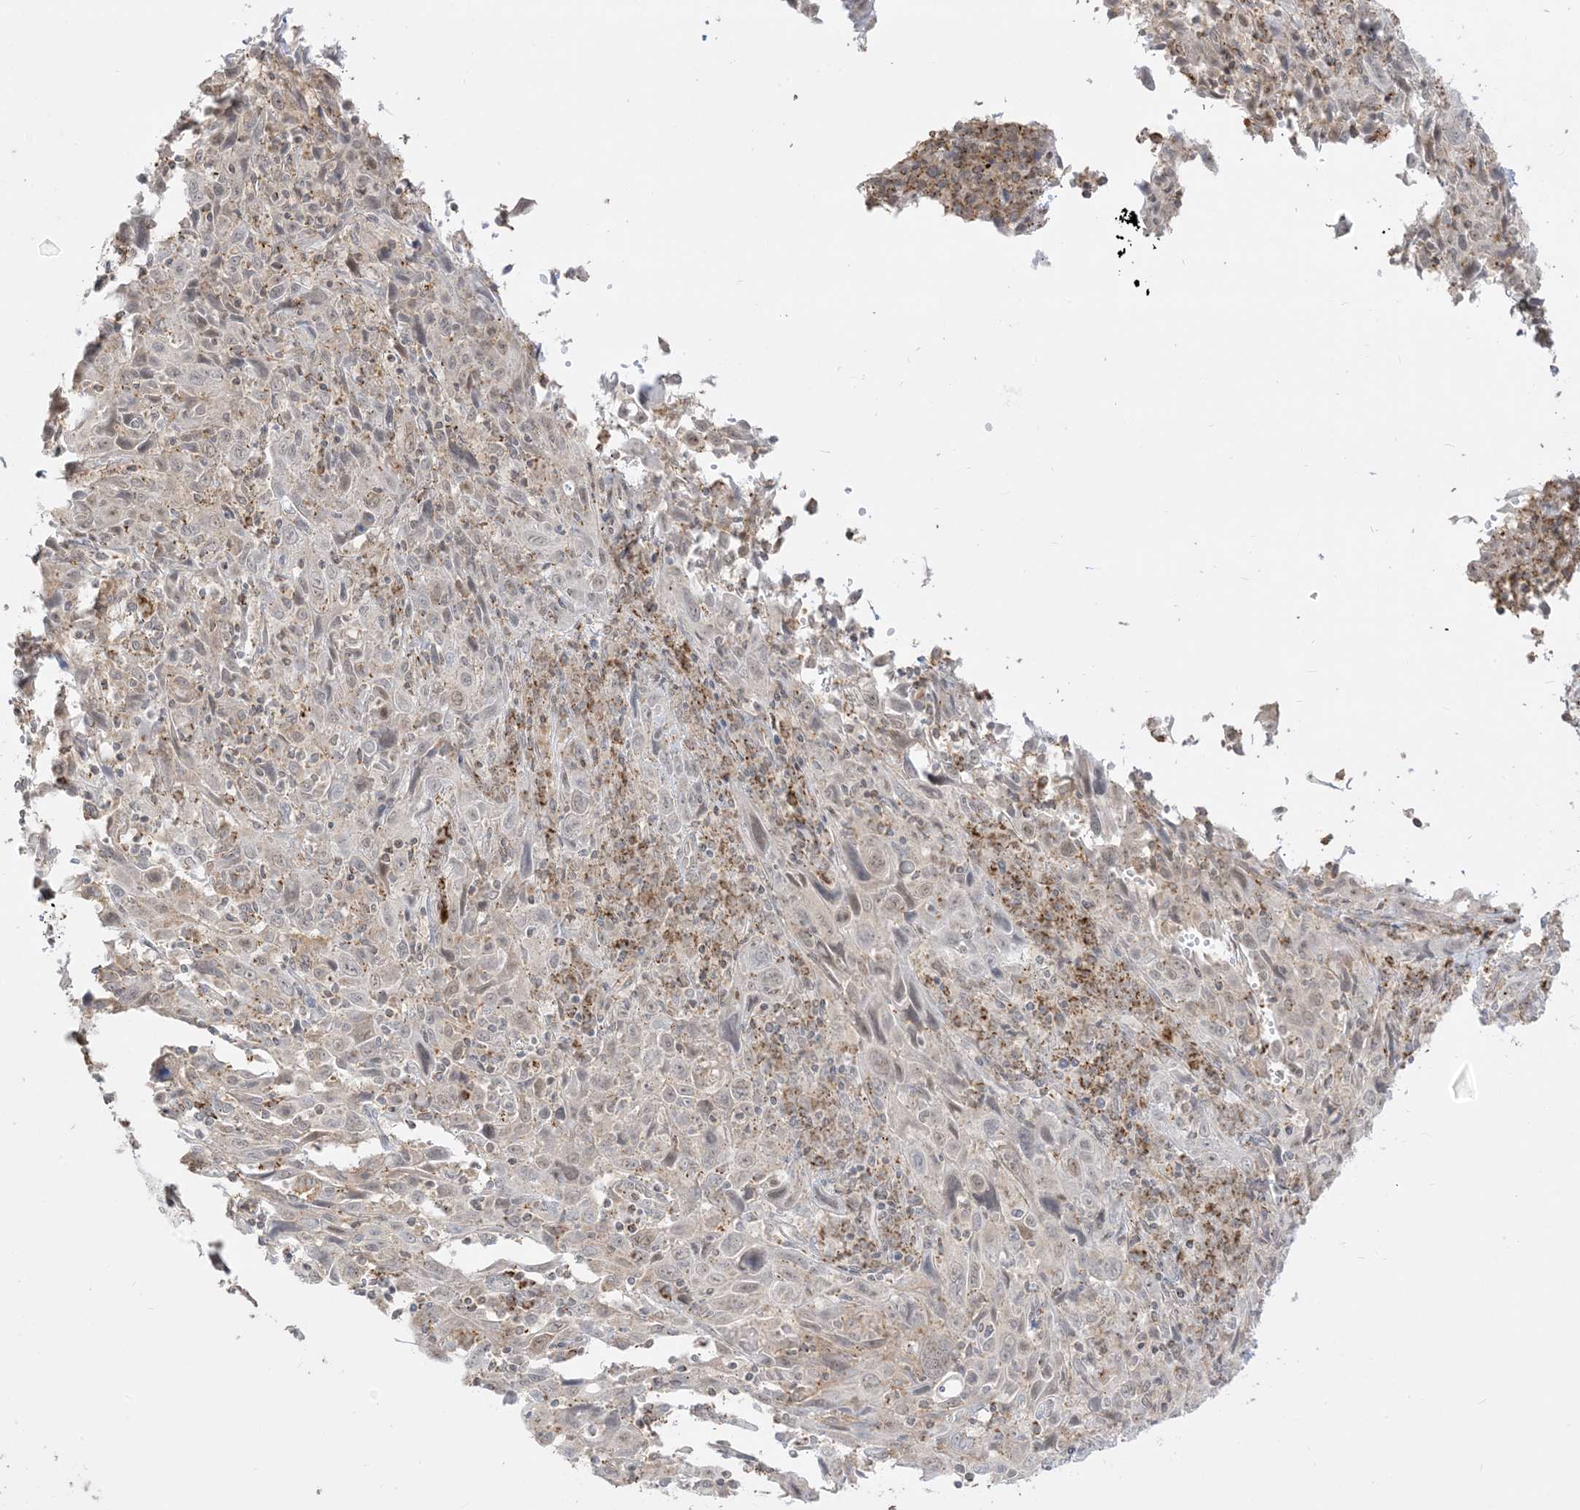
{"staining": {"intensity": "negative", "quantity": "none", "location": "none"}, "tissue": "cervical cancer", "cell_type": "Tumor cells", "image_type": "cancer", "snomed": [{"axis": "morphology", "description": "Squamous cell carcinoma, NOS"}, {"axis": "topography", "description": "Cervix"}], "caption": "A high-resolution micrograph shows immunohistochemistry (IHC) staining of squamous cell carcinoma (cervical), which shows no significant staining in tumor cells.", "gene": "KANSL3", "patient": {"sex": "female", "age": 46}}